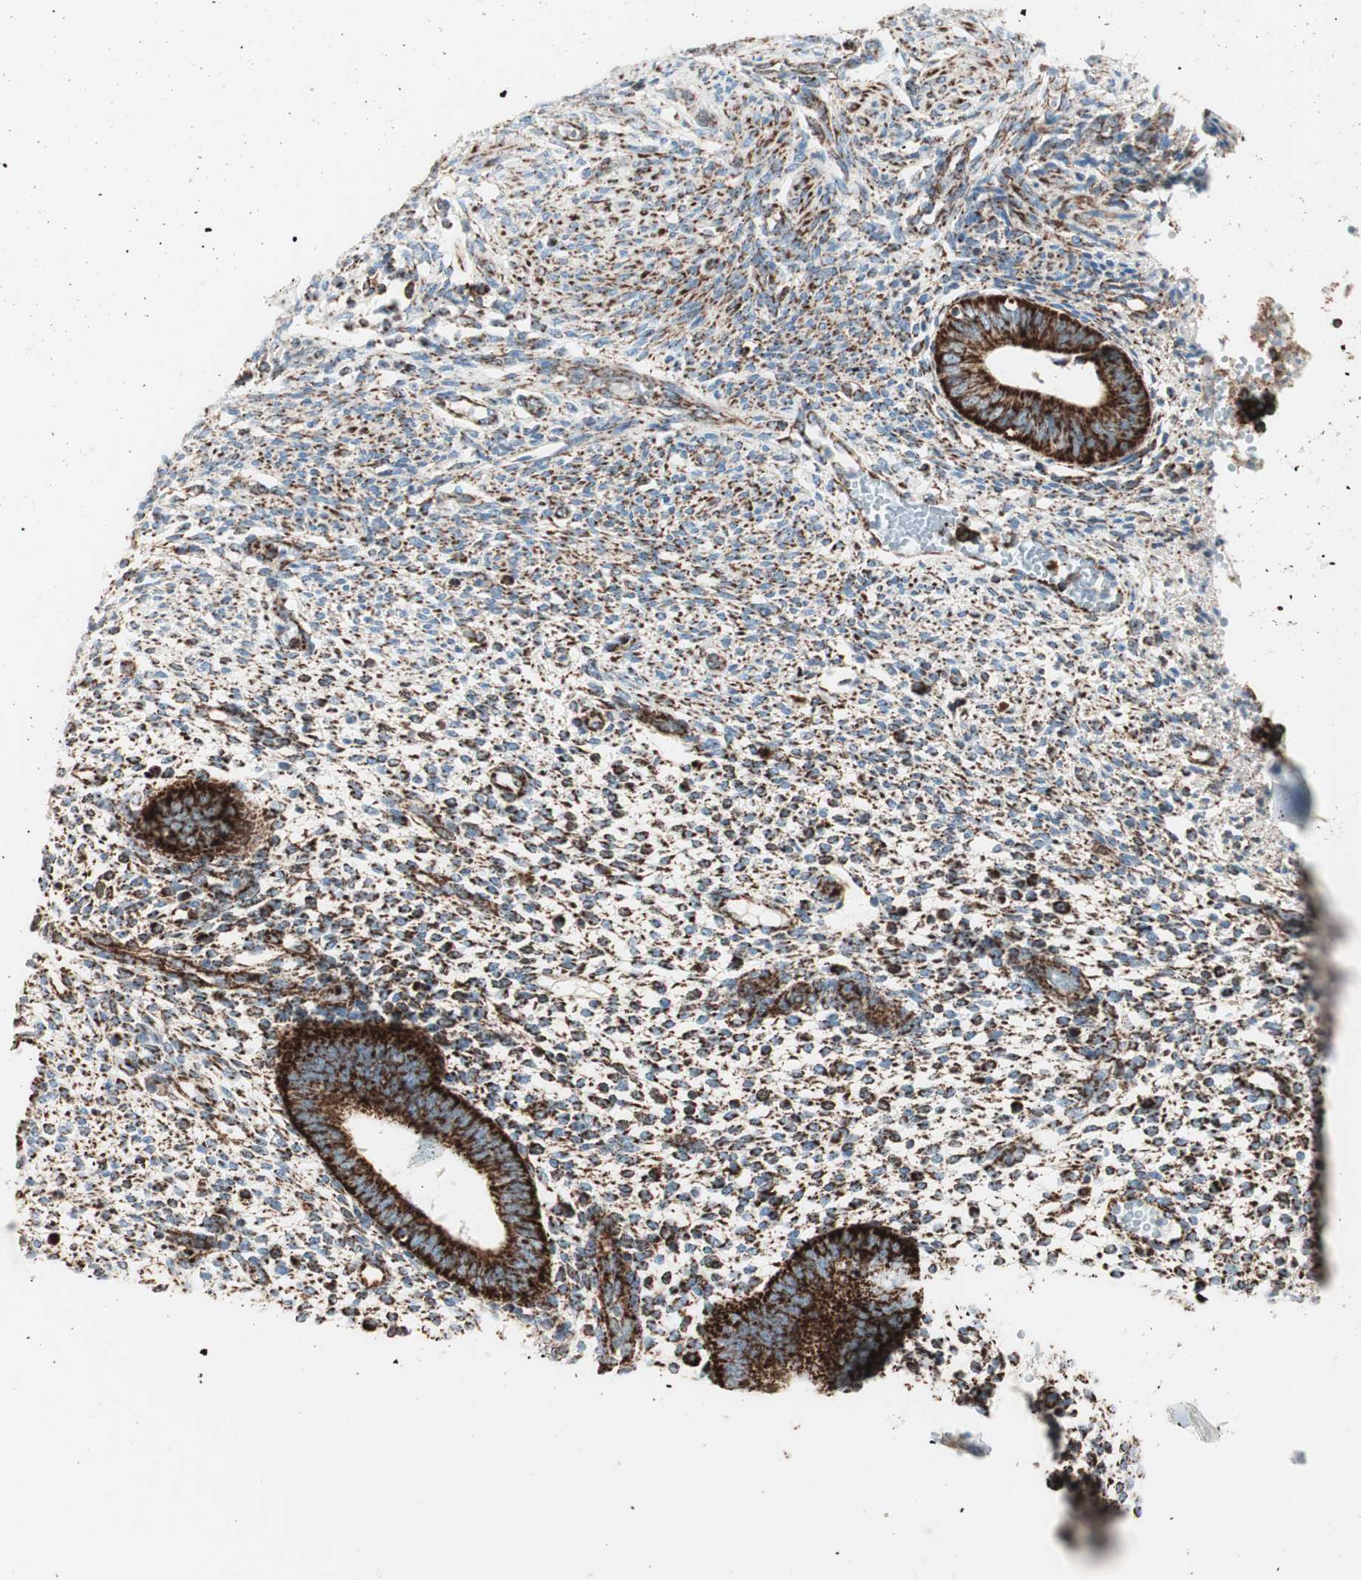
{"staining": {"intensity": "moderate", "quantity": ">75%", "location": "cytoplasmic/membranous"}, "tissue": "endometrium", "cell_type": "Cells in endometrial stroma", "image_type": "normal", "snomed": [{"axis": "morphology", "description": "Normal tissue, NOS"}, {"axis": "topography", "description": "Endometrium"}], "caption": "Cells in endometrial stroma exhibit moderate cytoplasmic/membranous positivity in approximately >75% of cells in unremarkable endometrium. Nuclei are stained in blue.", "gene": "TOMM20", "patient": {"sex": "female", "age": 35}}